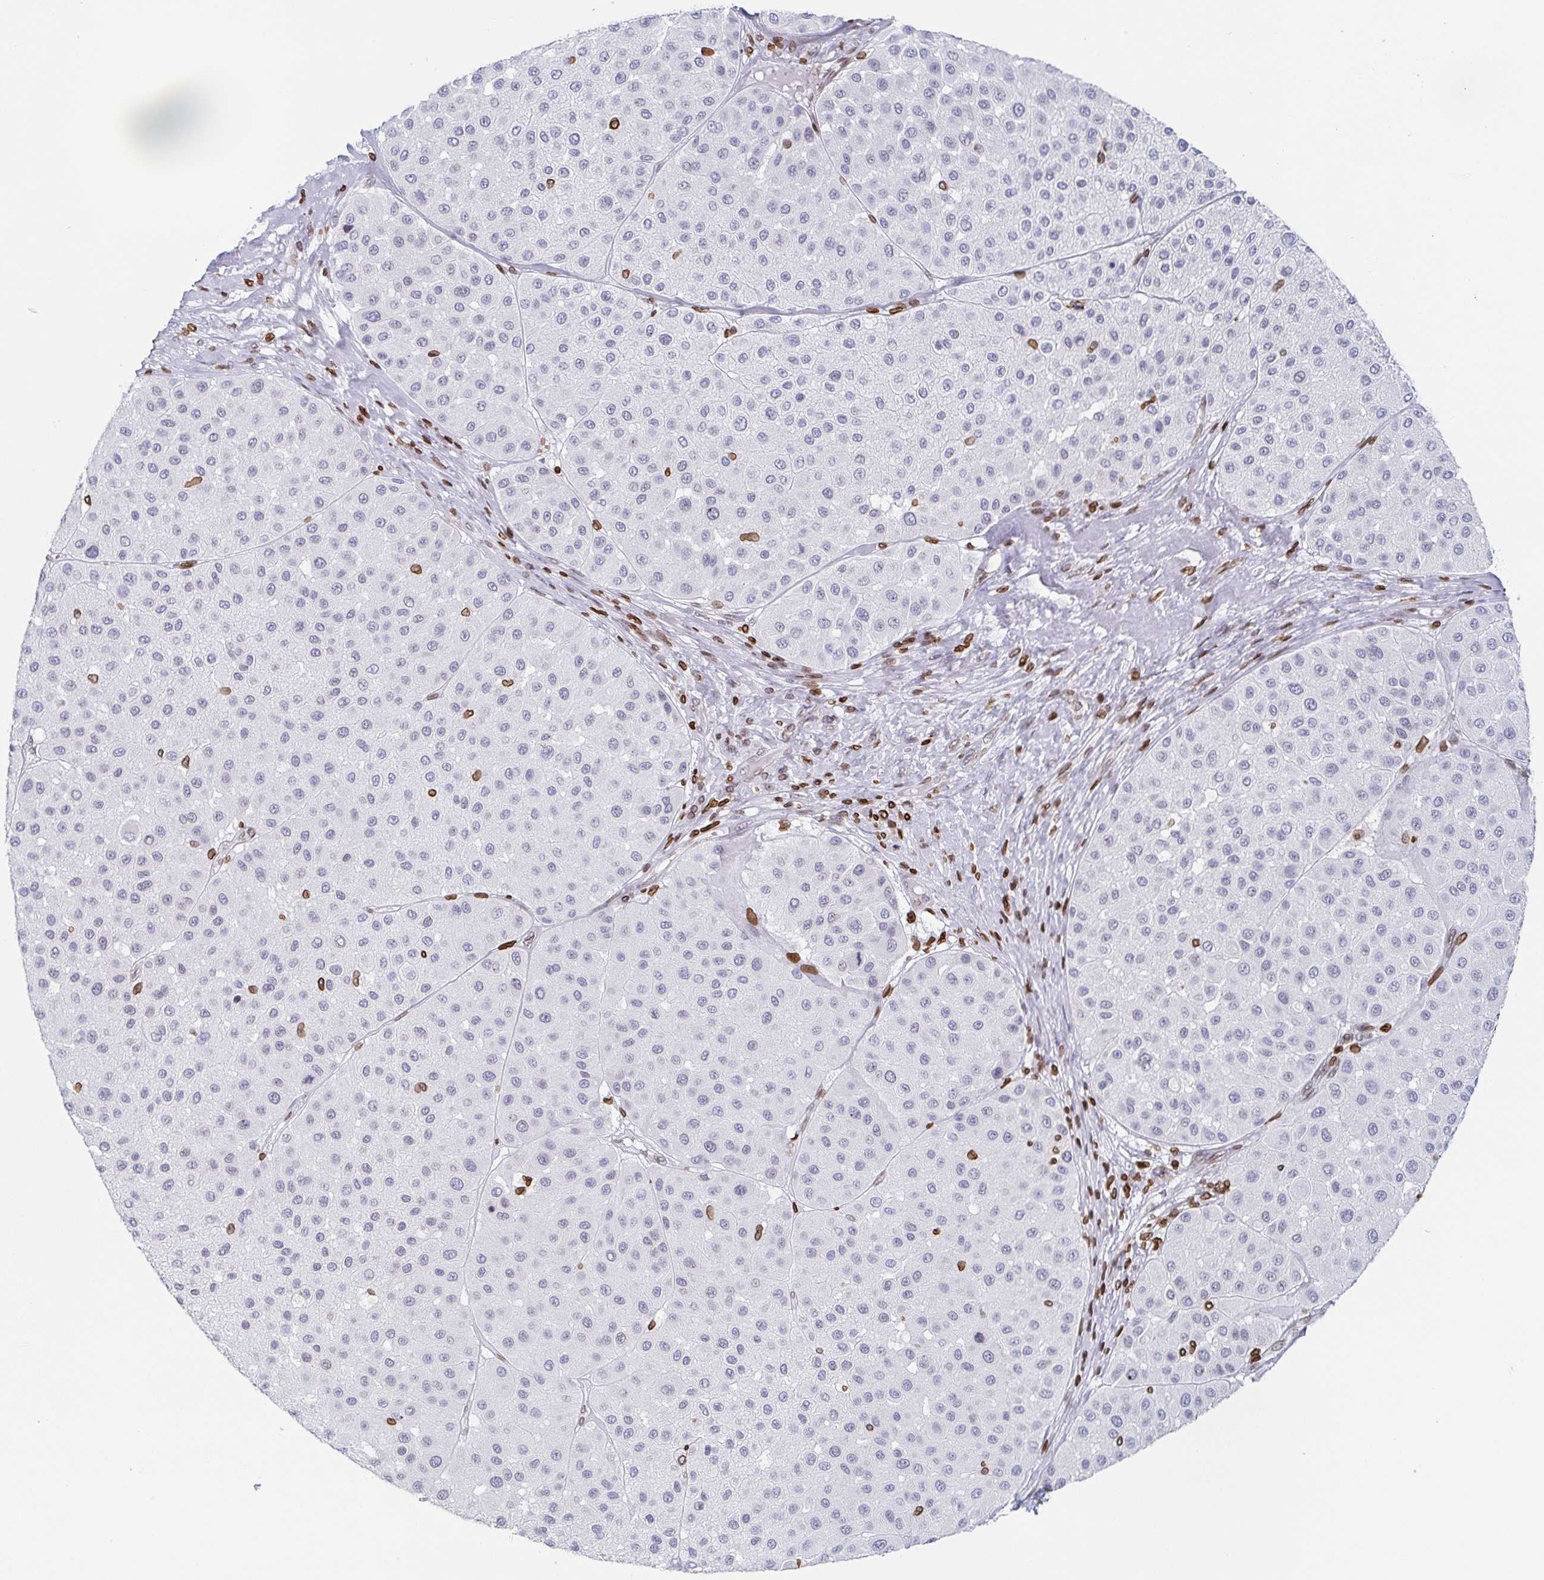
{"staining": {"intensity": "moderate", "quantity": "<25%", "location": "cytoplasmic/membranous,nuclear"}, "tissue": "melanoma", "cell_type": "Tumor cells", "image_type": "cancer", "snomed": [{"axis": "morphology", "description": "Malignant melanoma, Metastatic site"}, {"axis": "topography", "description": "Smooth muscle"}], "caption": "Immunohistochemistry (IHC) (DAB) staining of human malignant melanoma (metastatic site) demonstrates moderate cytoplasmic/membranous and nuclear protein staining in about <25% of tumor cells.", "gene": "BTBD7", "patient": {"sex": "male", "age": 41}}